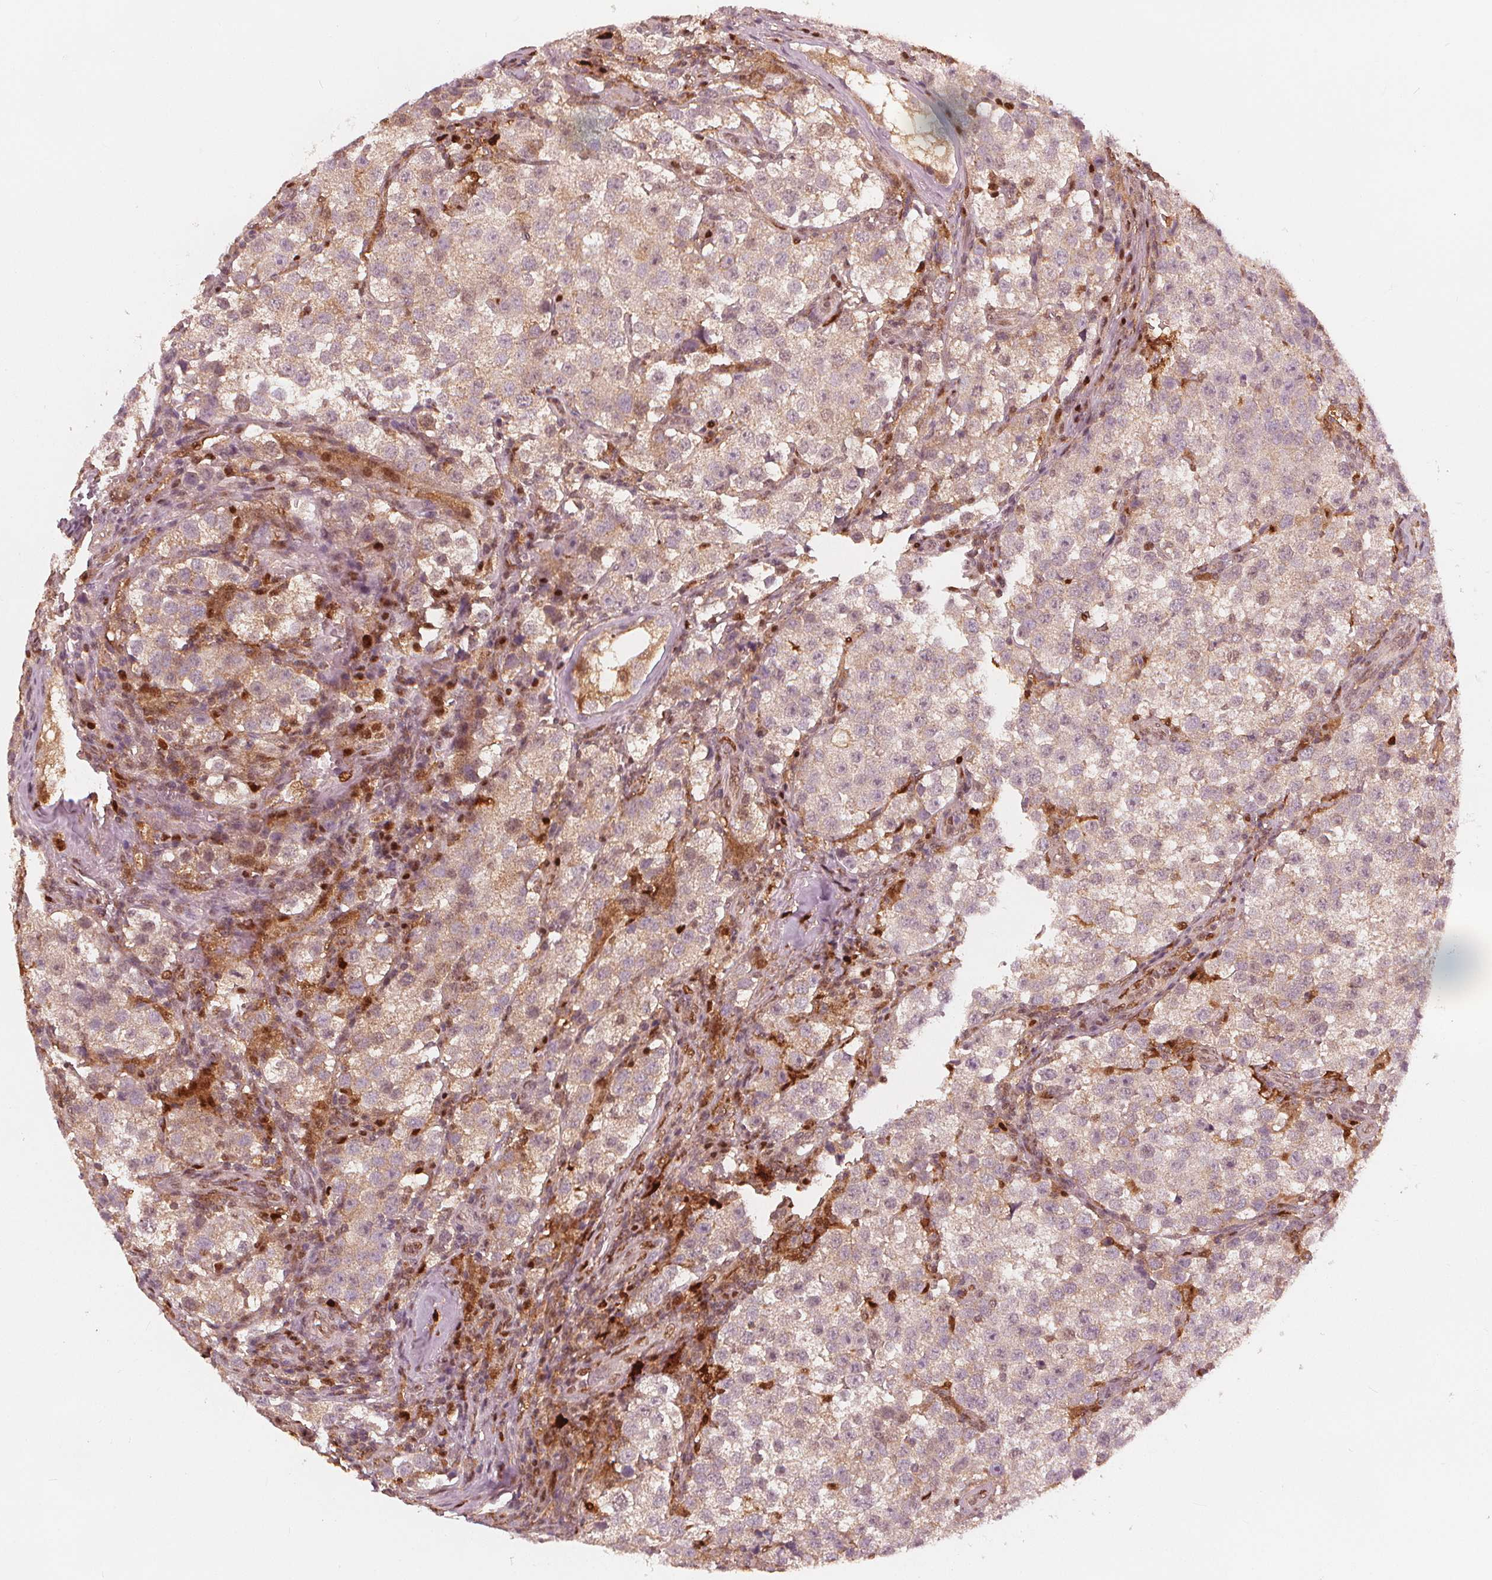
{"staining": {"intensity": "negative", "quantity": "none", "location": "none"}, "tissue": "testis cancer", "cell_type": "Tumor cells", "image_type": "cancer", "snomed": [{"axis": "morphology", "description": "Seminoma, NOS"}, {"axis": "topography", "description": "Testis"}], "caption": "The photomicrograph reveals no staining of tumor cells in testis seminoma.", "gene": "SQSTM1", "patient": {"sex": "male", "age": 37}}